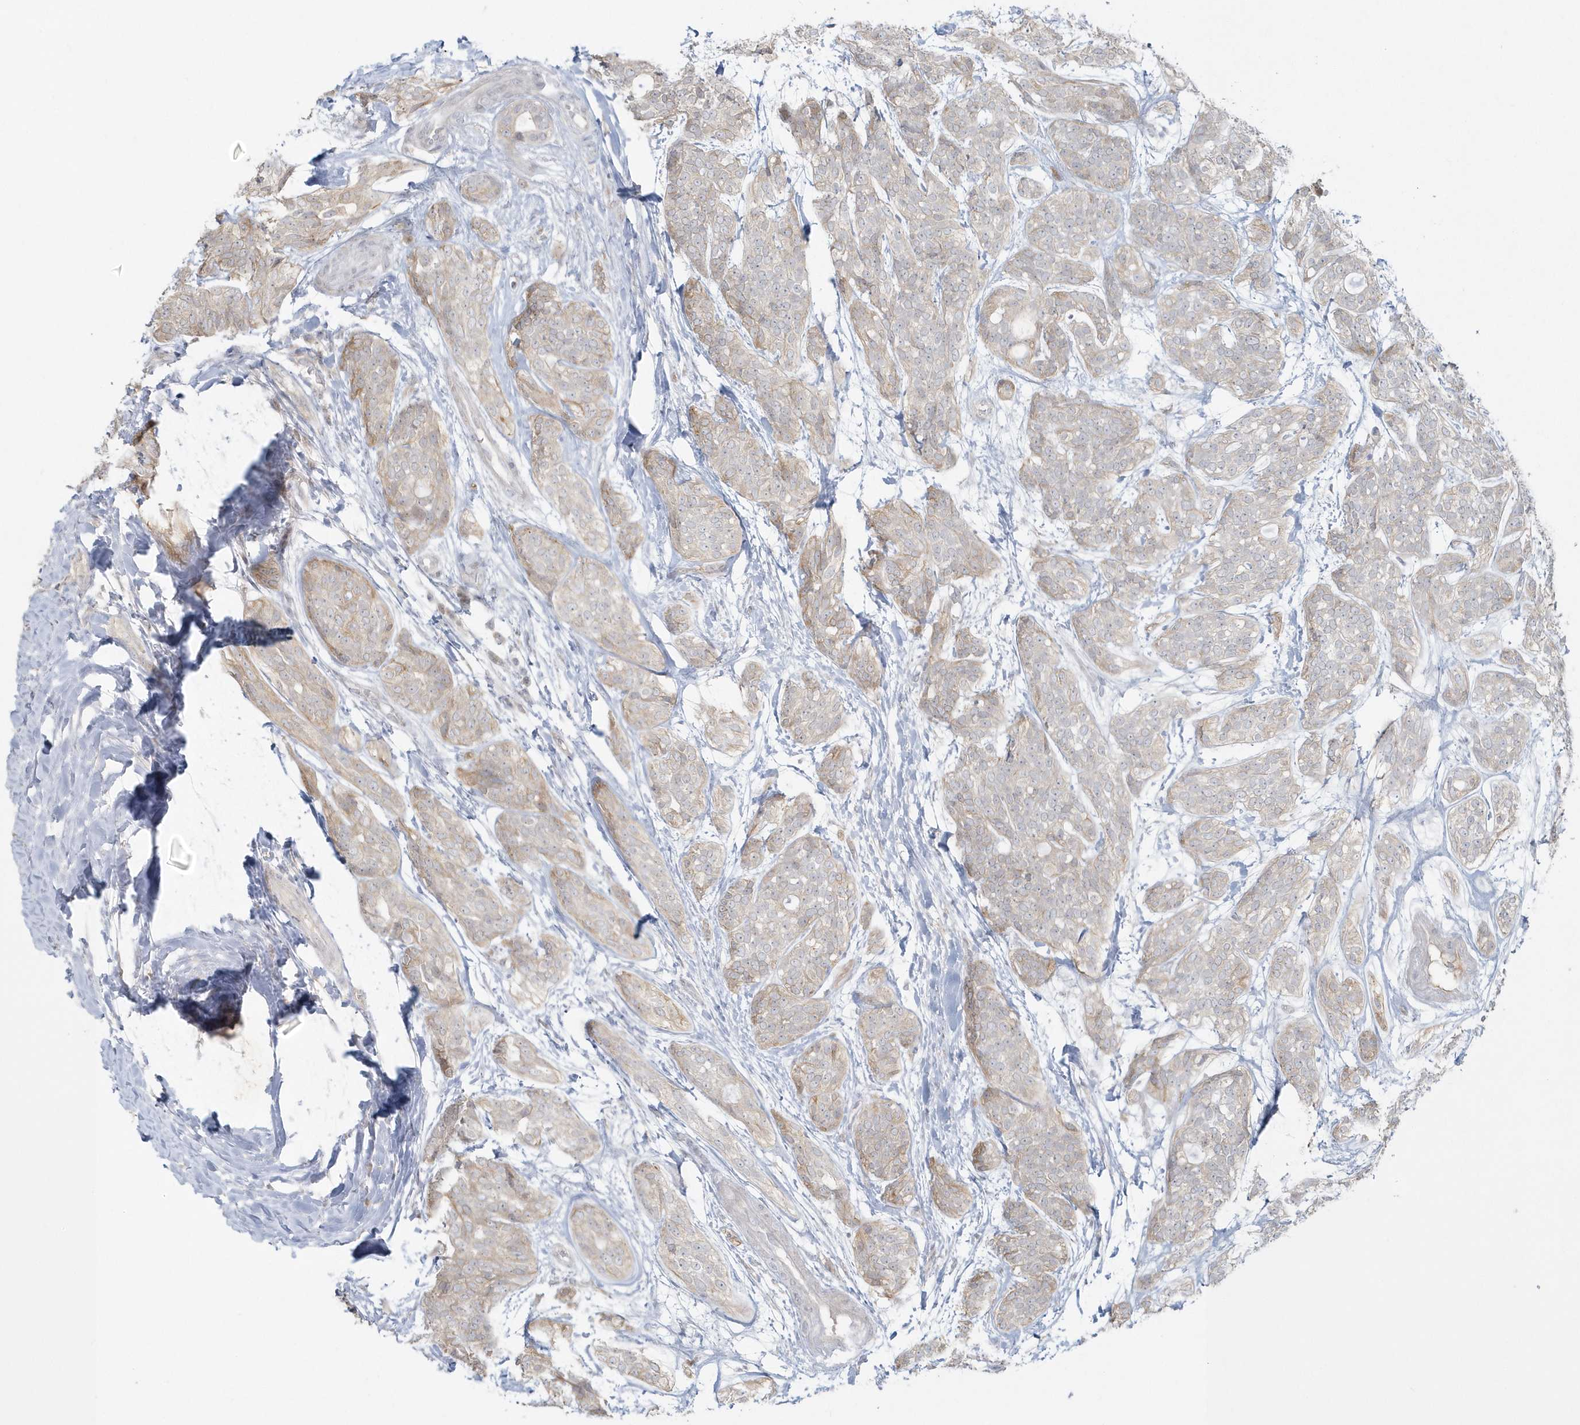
{"staining": {"intensity": "weak", "quantity": "<25%", "location": "cytoplasmic/membranous"}, "tissue": "head and neck cancer", "cell_type": "Tumor cells", "image_type": "cancer", "snomed": [{"axis": "morphology", "description": "Adenocarcinoma, NOS"}, {"axis": "topography", "description": "Head-Neck"}], "caption": "The immunohistochemistry histopathology image has no significant staining in tumor cells of head and neck adenocarcinoma tissue.", "gene": "BLTP3A", "patient": {"sex": "male", "age": 66}}